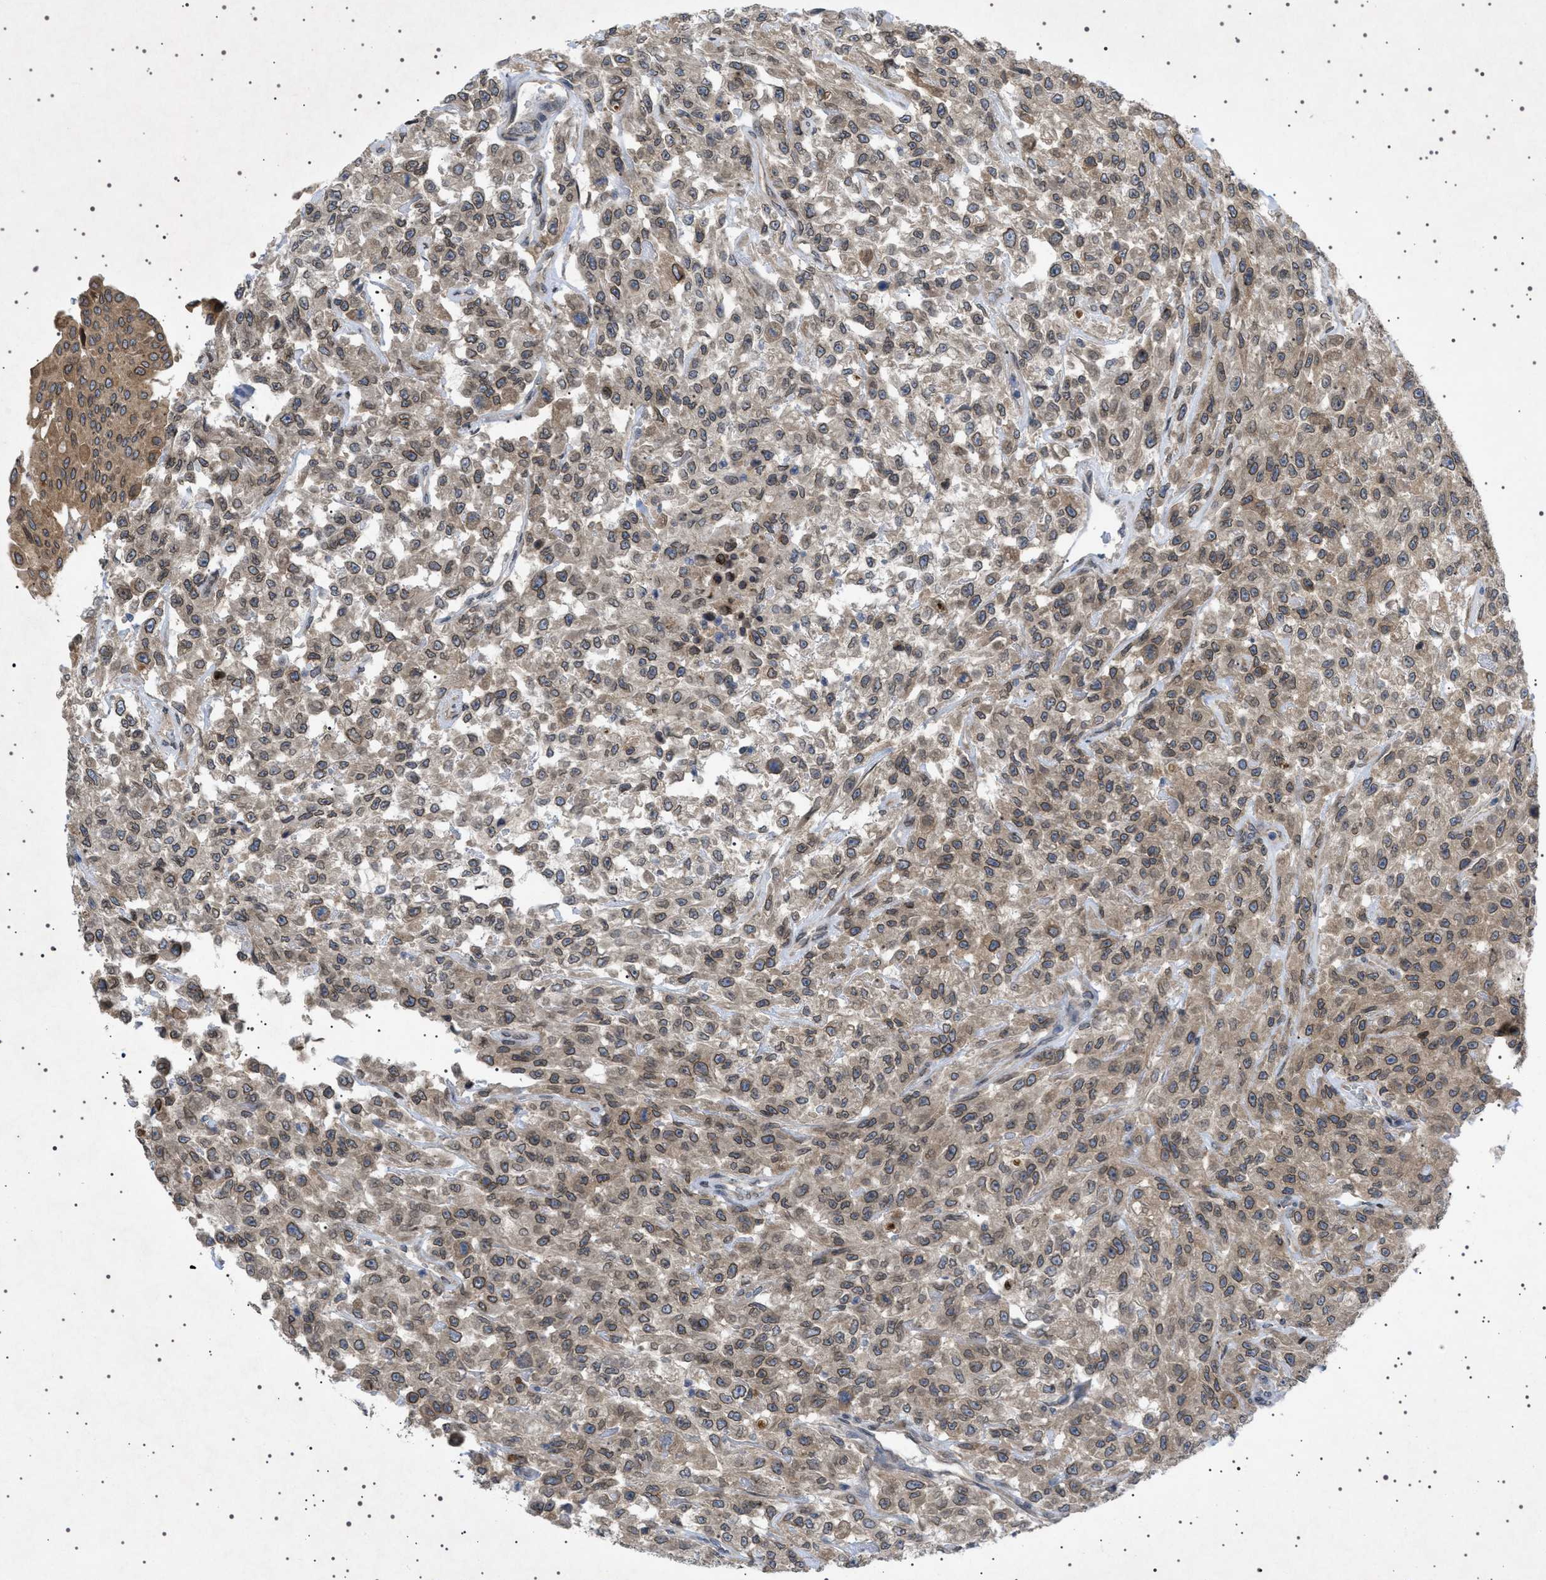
{"staining": {"intensity": "moderate", "quantity": ">75%", "location": "cytoplasmic/membranous,nuclear"}, "tissue": "urothelial cancer", "cell_type": "Tumor cells", "image_type": "cancer", "snomed": [{"axis": "morphology", "description": "Urothelial carcinoma, High grade"}, {"axis": "topography", "description": "Urinary bladder"}], "caption": "Urothelial cancer stained with DAB immunohistochemistry displays medium levels of moderate cytoplasmic/membranous and nuclear staining in about >75% of tumor cells.", "gene": "NUP93", "patient": {"sex": "male", "age": 46}}